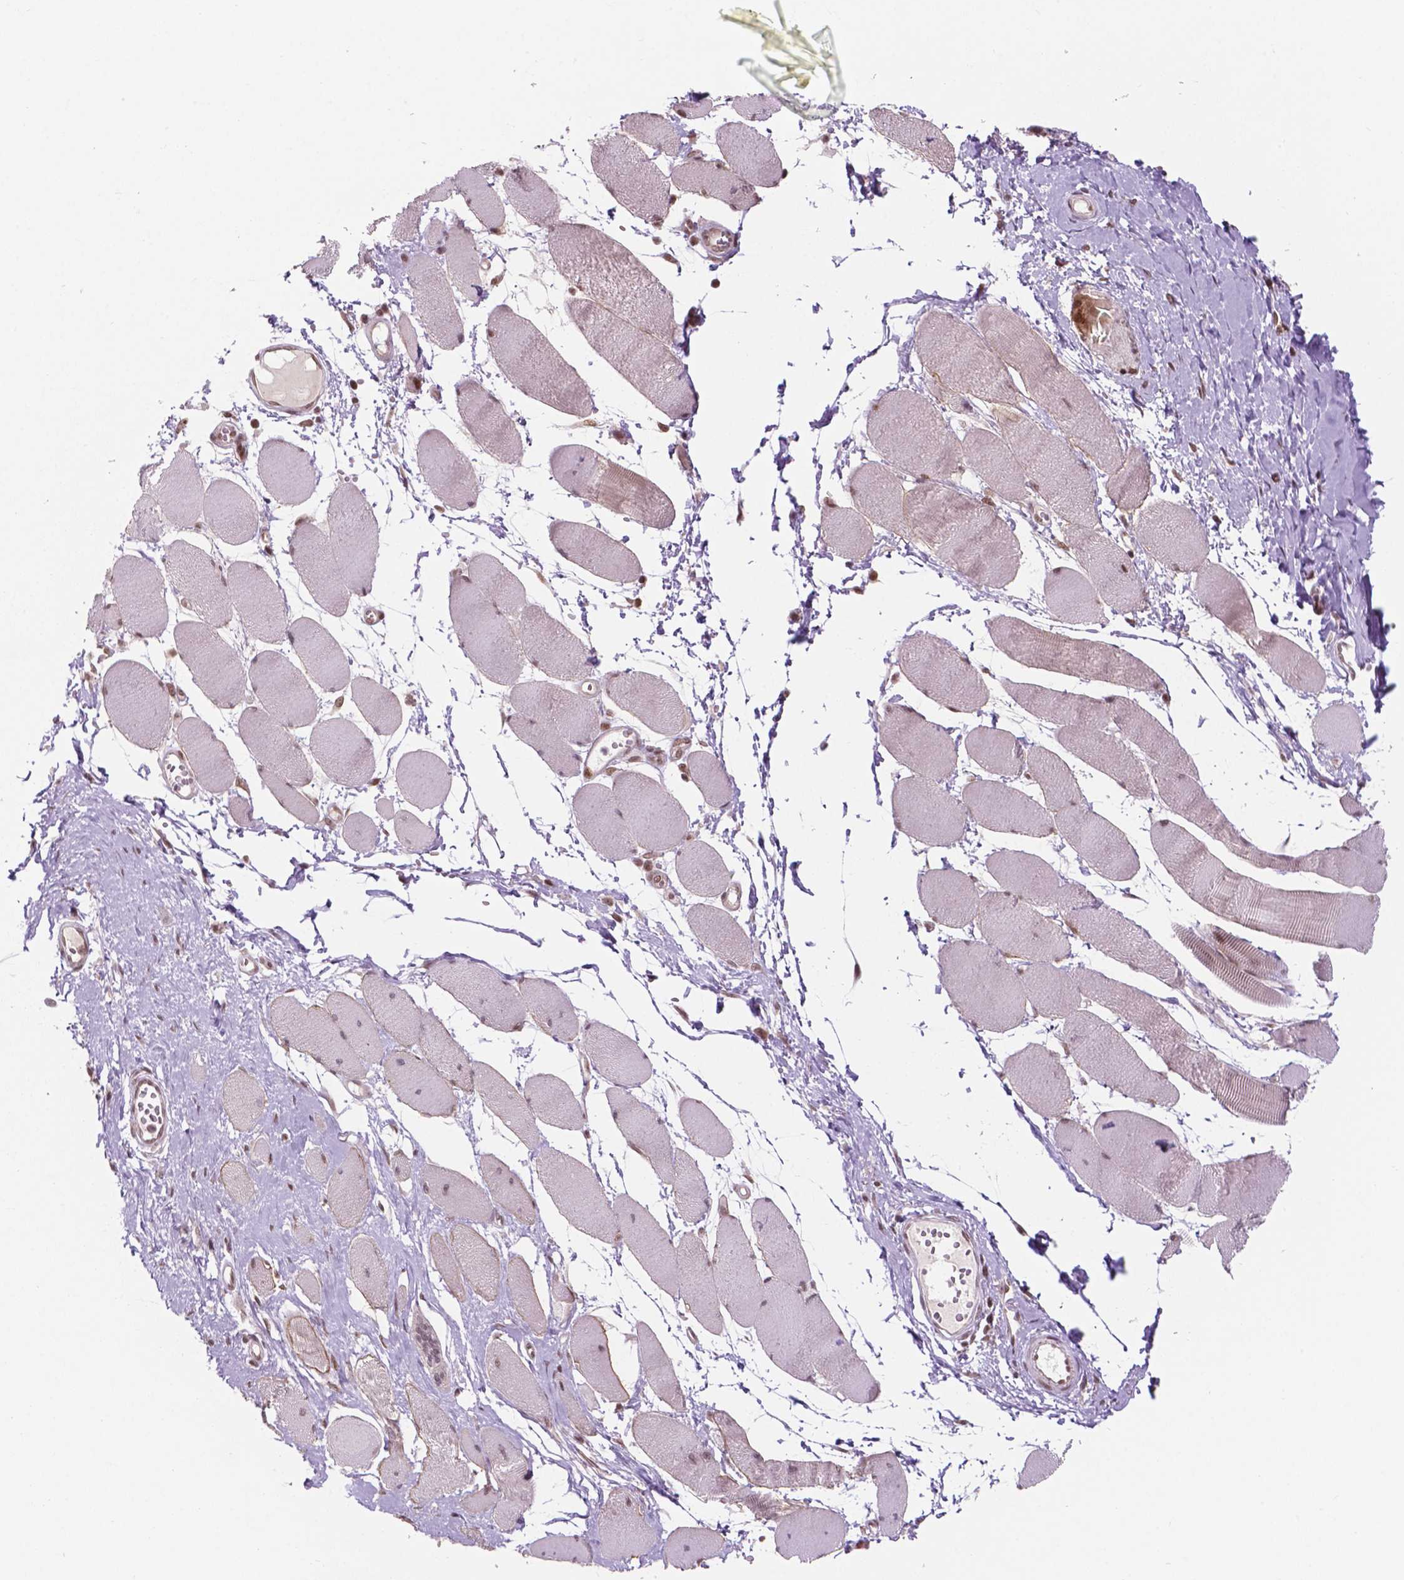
{"staining": {"intensity": "moderate", "quantity": "25%-75%", "location": "nuclear"}, "tissue": "skeletal muscle", "cell_type": "Myocytes", "image_type": "normal", "snomed": [{"axis": "morphology", "description": "Normal tissue, NOS"}, {"axis": "topography", "description": "Skeletal muscle"}], "caption": "High-magnification brightfield microscopy of normal skeletal muscle stained with DAB (brown) and counterstained with hematoxylin (blue). myocytes exhibit moderate nuclear staining is present in about25%-75% of cells. (brown staining indicates protein expression, while blue staining denotes nuclei).", "gene": "PER2", "patient": {"sex": "female", "age": 75}}